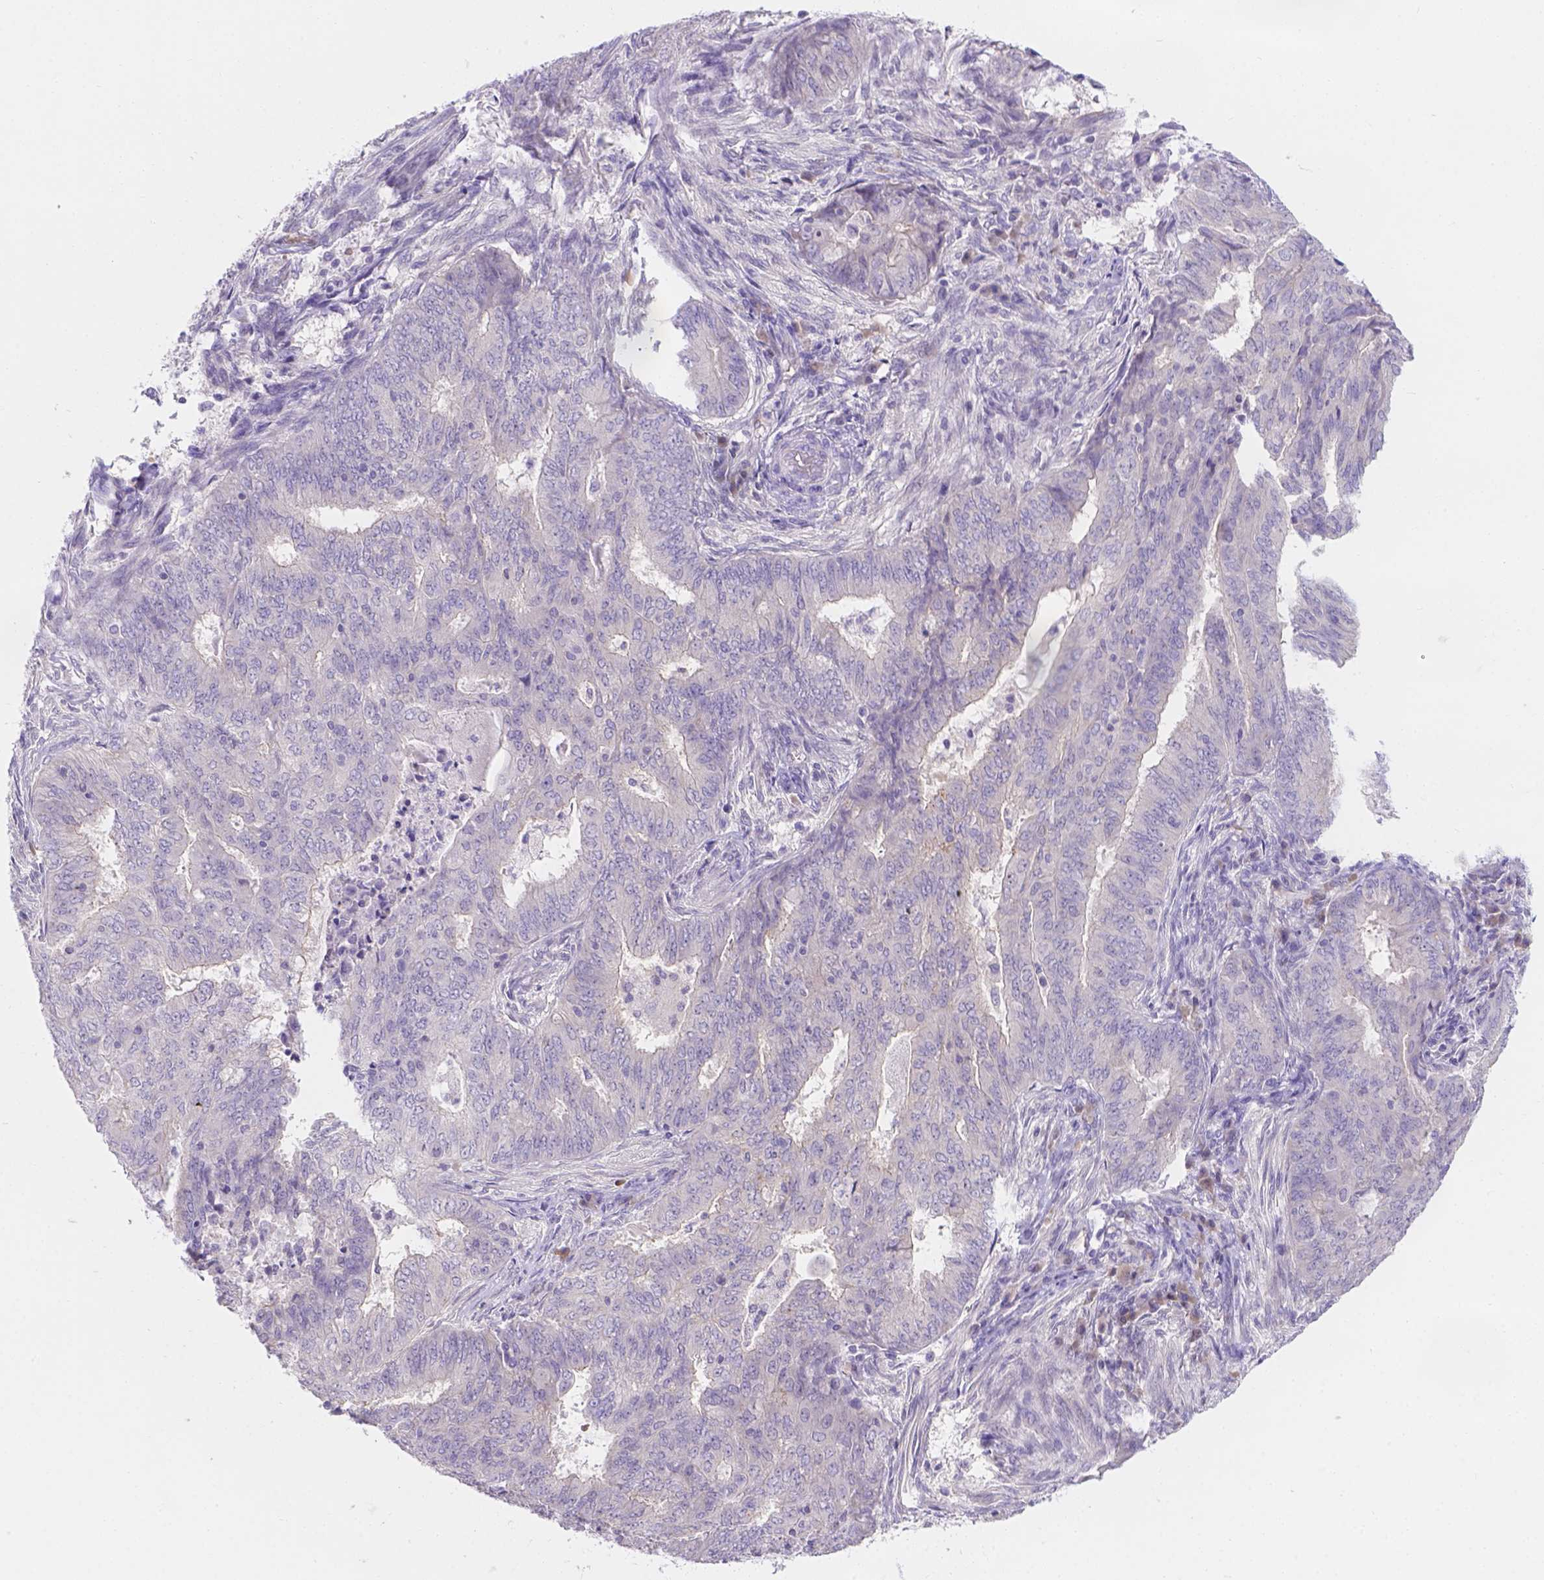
{"staining": {"intensity": "negative", "quantity": "none", "location": "none"}, "tissue": "endometrial cancer", "cell_type": "Tumor cells", "image_type": "cancer", "snomed": [{"axis": "morphology", "description": "Adenocarcinoma, NOS"}, {"axis": "topography", "description": "Endometrium"}], "caption": "IHC micrograph of neoplastic tissue: endometrial adenocarcinoma stained with DAB (3,3'-diaminobenzidine) displays no significant protein positivity in tumor cells.", "gene": "CD96", "patient": {"sex": "female", "age": 62}}